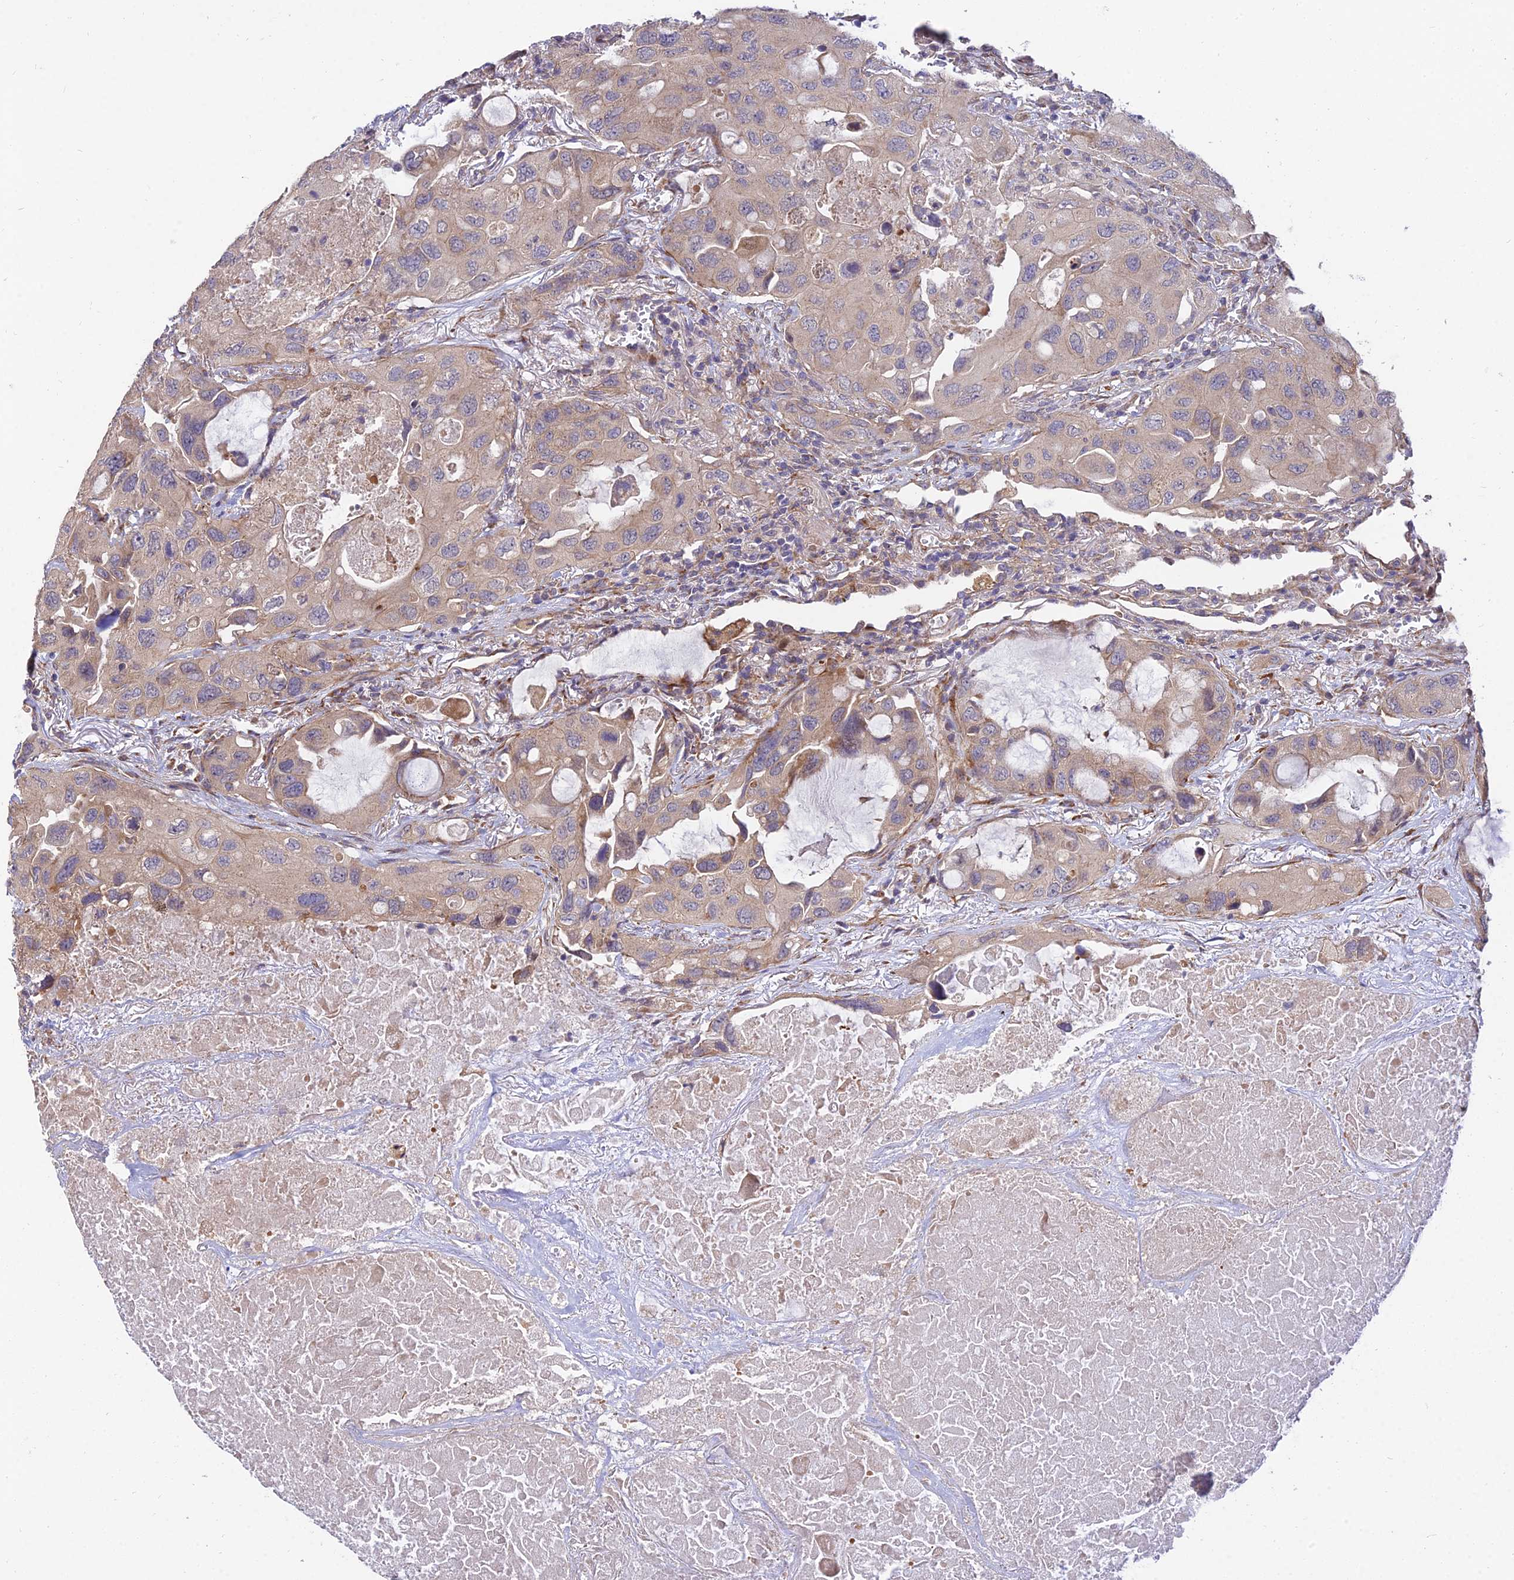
{"staining": {"intensity": "moderate", "quantity": ">75%", "location": "cytoplasmic/membranous"}, "tissue": "lung cancer", "cell_type": "Tumor cells", "image_type": "cancer", "snomed": [{"axis": "morphology", "description": "Squamous cell carcinoma, NOS"}, {"axis": "topography", "description": "Lung"}], "caption": "Protein expression analysis of human lung squamous cell carcinoma reveals moderate cytoplasmic/membranous positivity in about >75% of tumor cells. (Stains: DAB (3,3'-diaminobenzidine) in brown, nuclei in blue, Microscopy: brightfield microscopy at high magnification).", "gene": "ARL8B", "patient": {"sex": "female", "age": 73}}